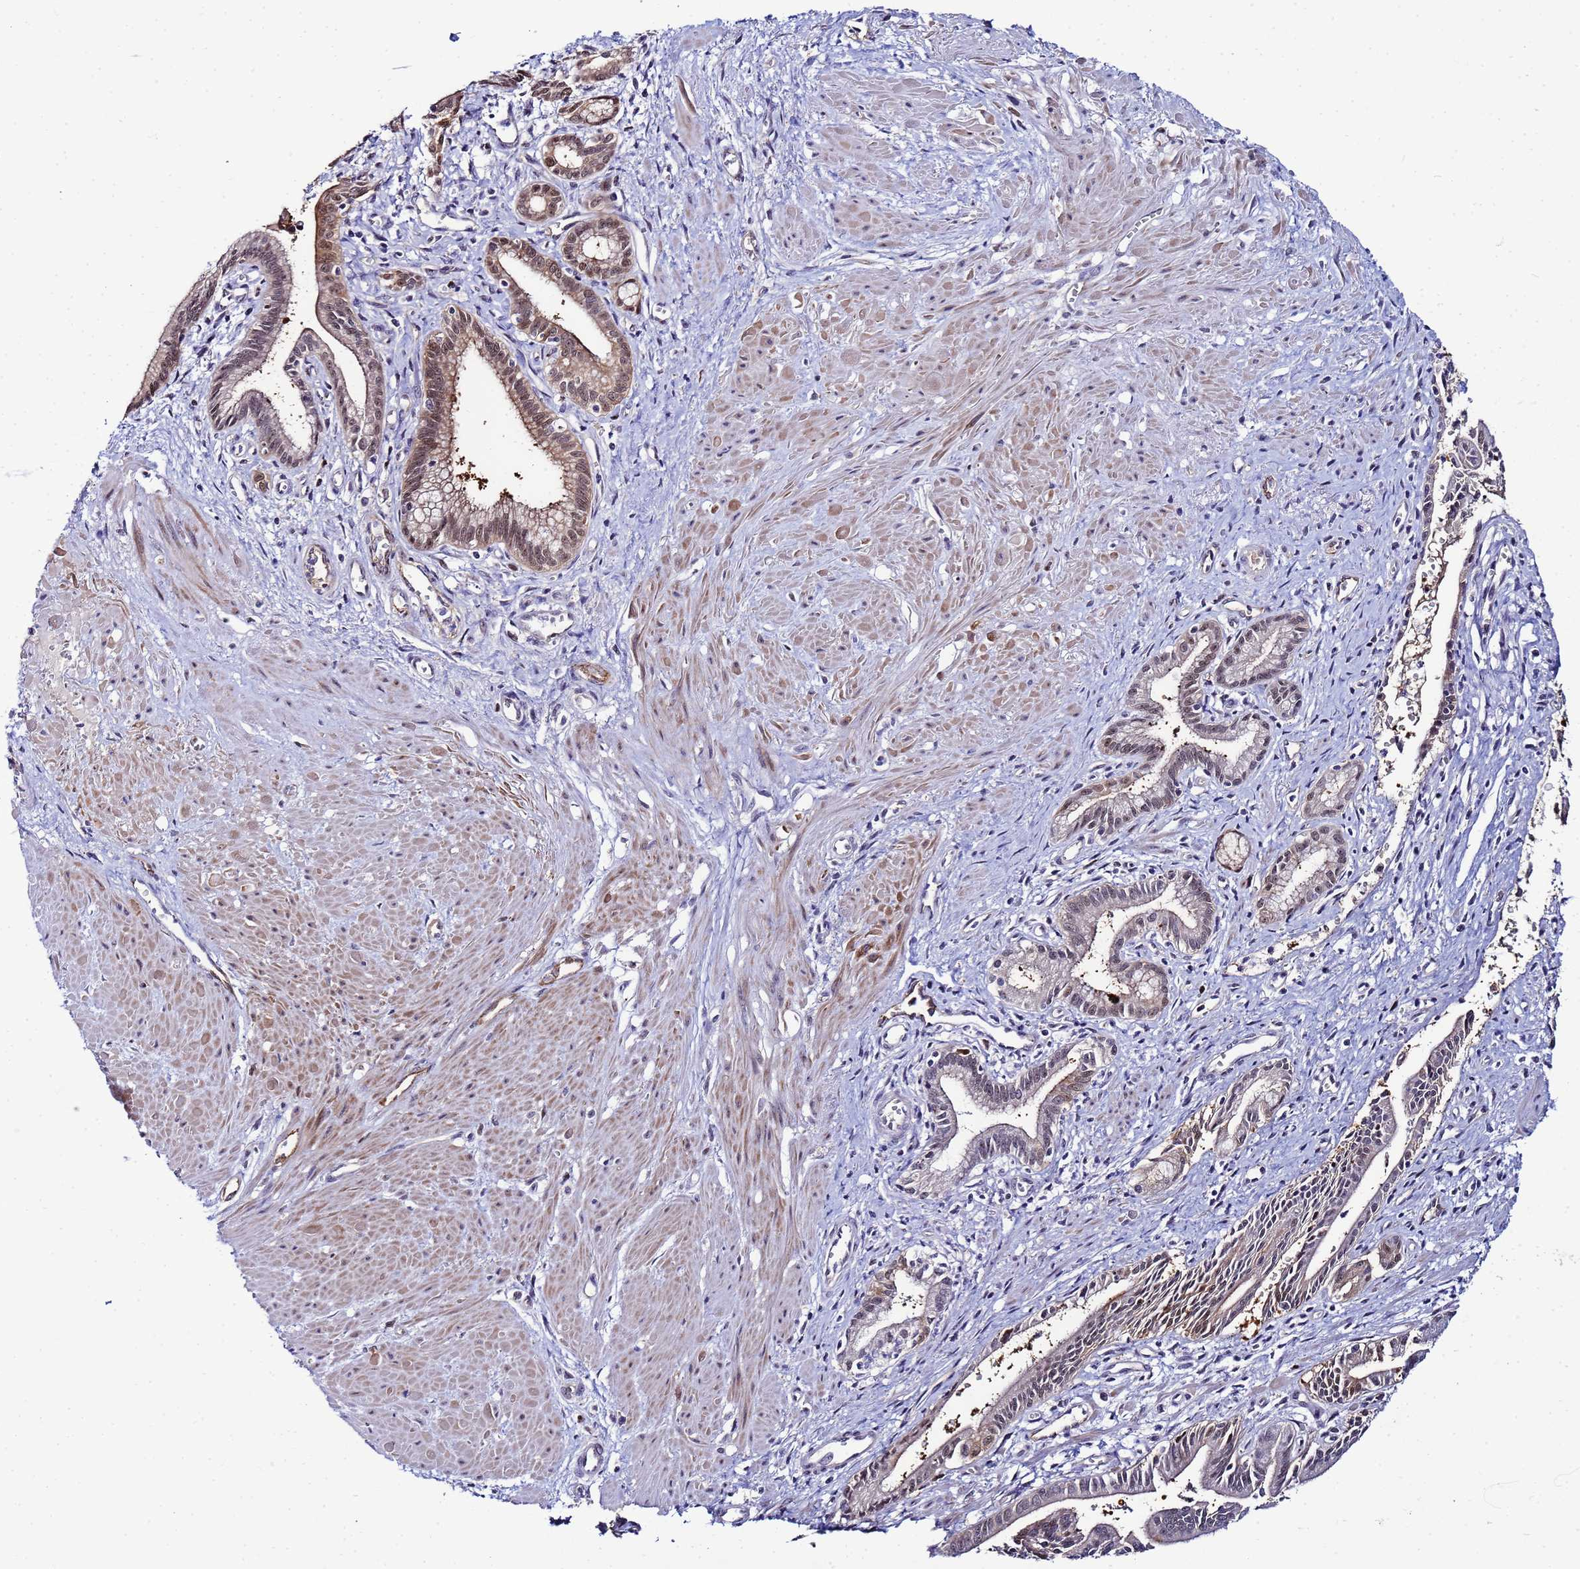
{"staining": {"intensity": "moderate", "quantity": "<25%", "location": "cytoplasmic/membranous,nuclear"}, "tissue": "pancreatic cancer", "cell_type": "Tumor cells", "image_type": "cancer", "snomed": [{"axis": "morphology", "description": "Adenocarcinoma, NOS"}, {"axis": "topography", "description": "Pancreas"}], "caption": "DAB immunohistochemical staining of human pancreatic cancer reveals moderate cytoplasmic/membranous and nuclear protein positivity in about <25% of tumor cells.", "gene": "SLC25A37", "patient": {"sex": "male", "age": 78}}